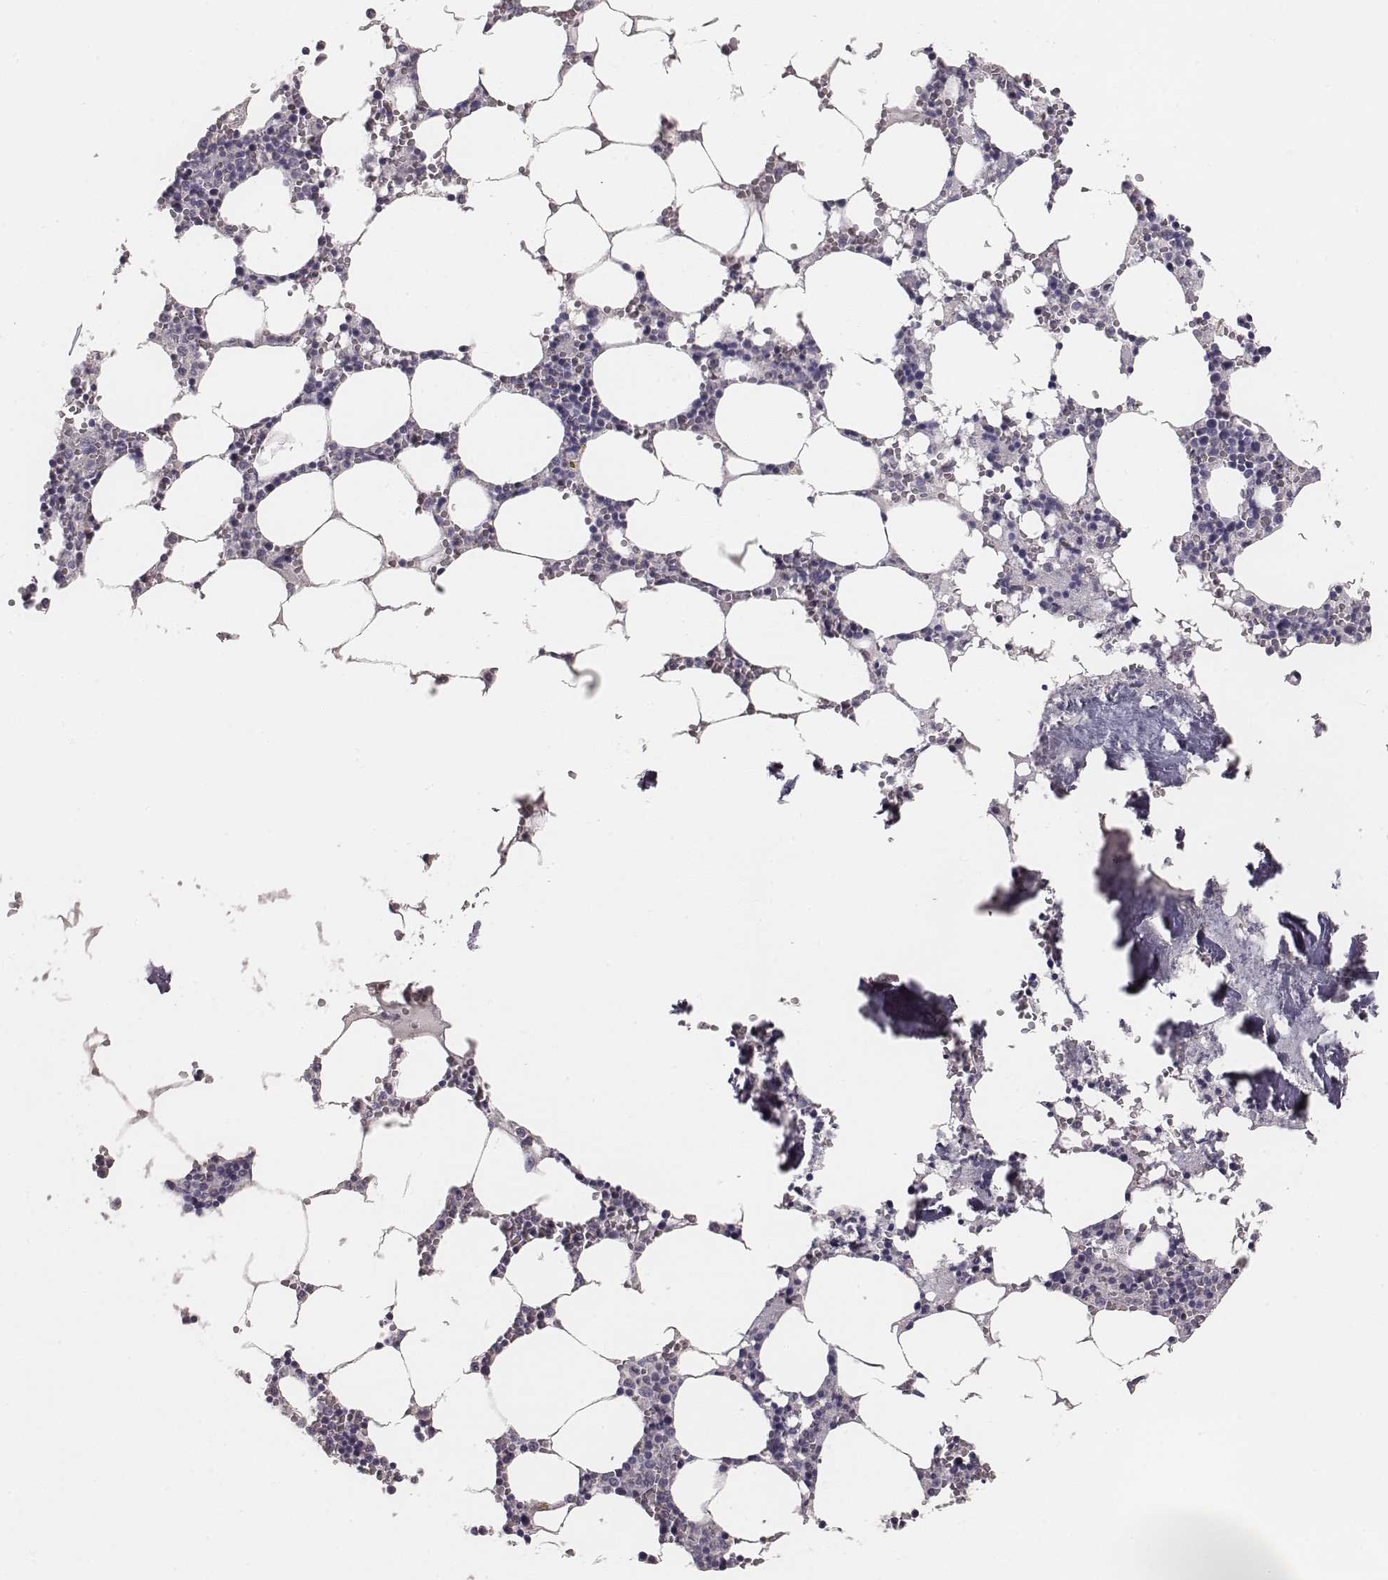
{"staining": {"intensity": "negative", "quantity": "none", "location": "none"}, "tissue": "bone marrow", "cell_type": "Hematopoietic cells", "image_type": "normal", "snomed": [{"axis": "morphology", "description": "Normal tissue, NOS"}, {"axis": "topography", "description": "Bone marrow"}], "caption": "Immunohistochemical staining of benign bone marrow exhibits no significant staining in hematopoietic cells.", "gene": "MYH6", "patient": {"sex": "female", "age": 64}}